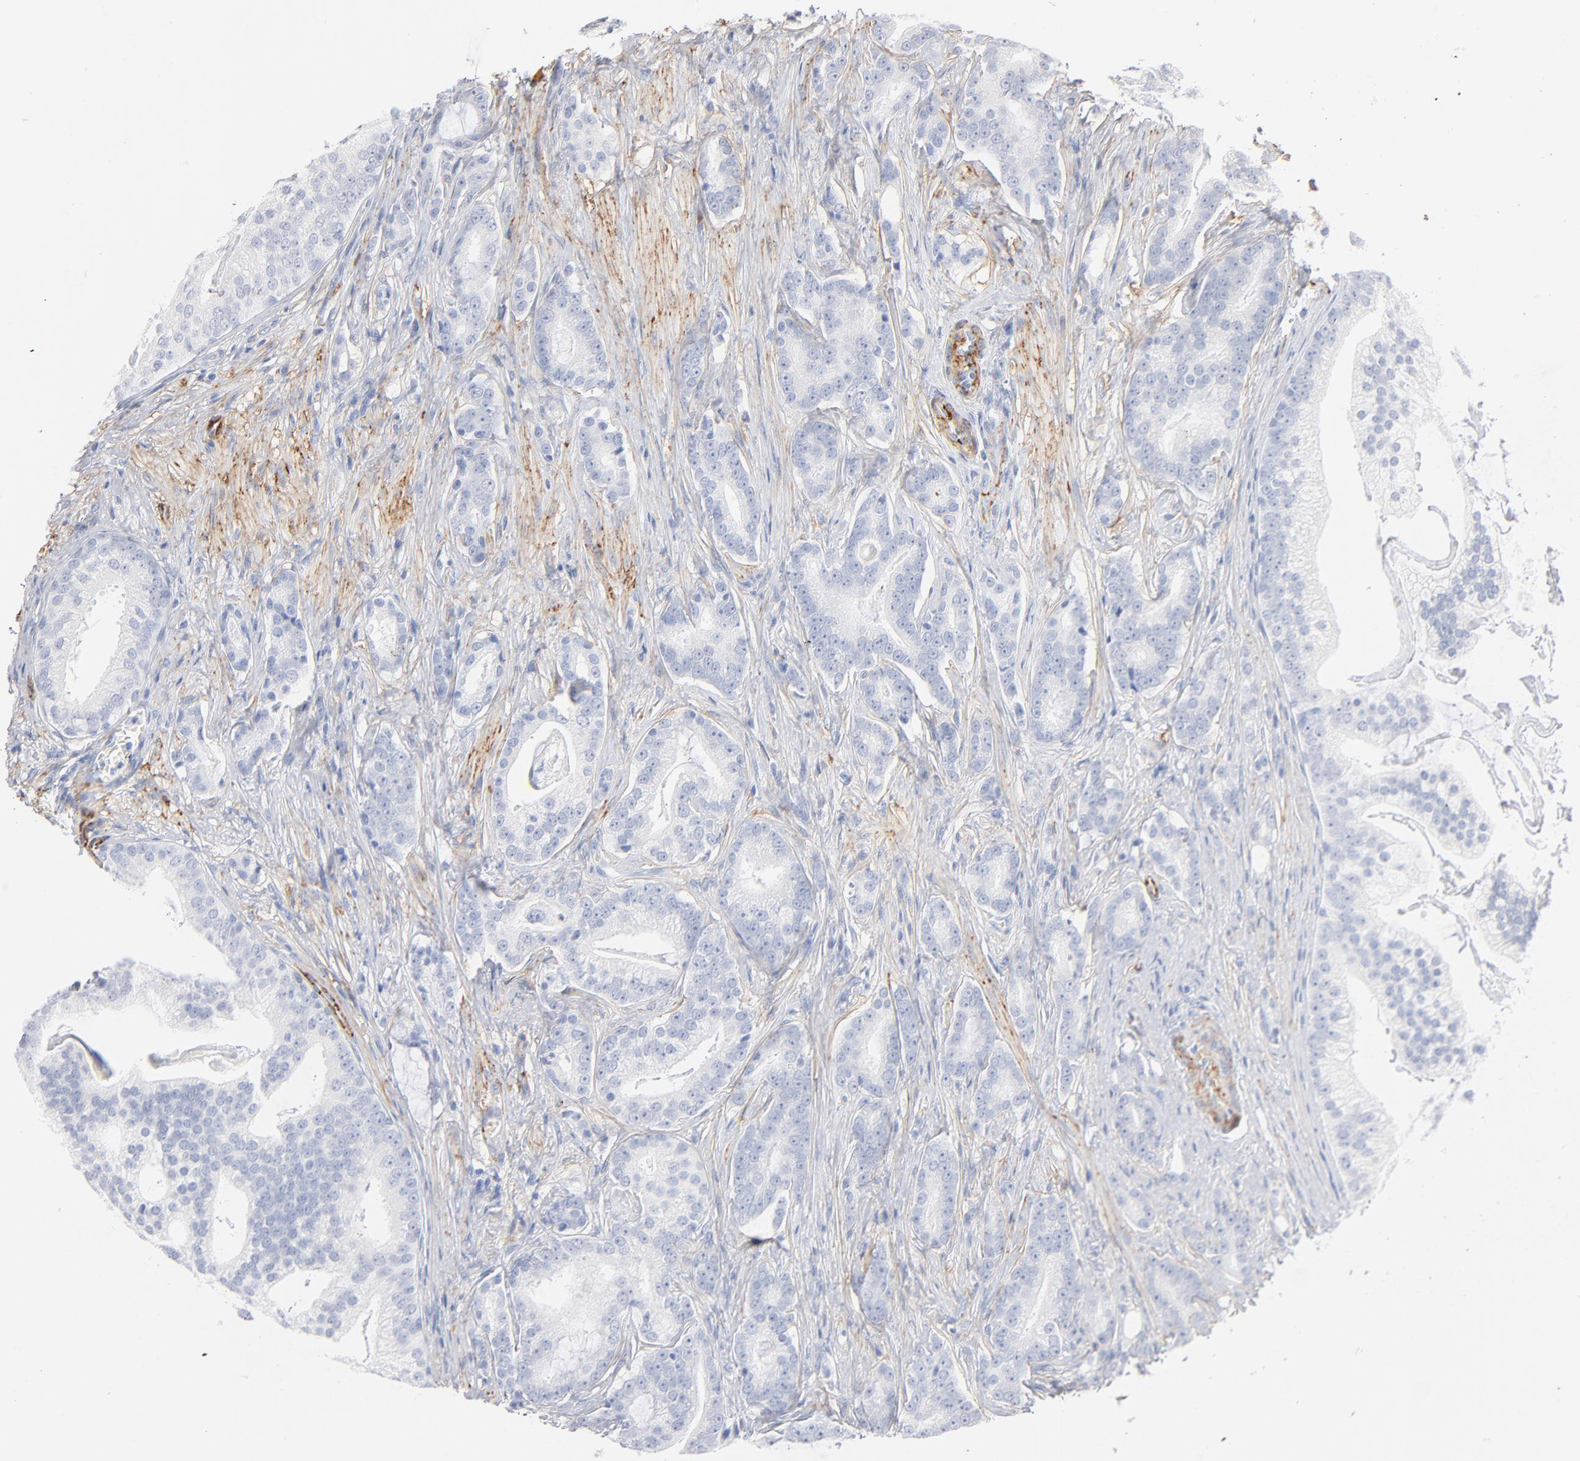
{"staining": {"intensity": "negative", "quantity": "none", "location": "none"}, "tissue": "prostate cancer", "cell_type": "Tumor cells", "image_type": "cancer", "snomed": [{"axis": "morphology", "description": "Adenocarcinoma, Low grade"}, {"axis": "topography", "description": "Prostate"}], "caption": "Immunohistochemical staining of human low-grade adenocarcinoma (prostate) demonstrates no significant staining in tumor cells.", "gene": "AGTR1", "patient": {"sex": "male", "age": 58}}